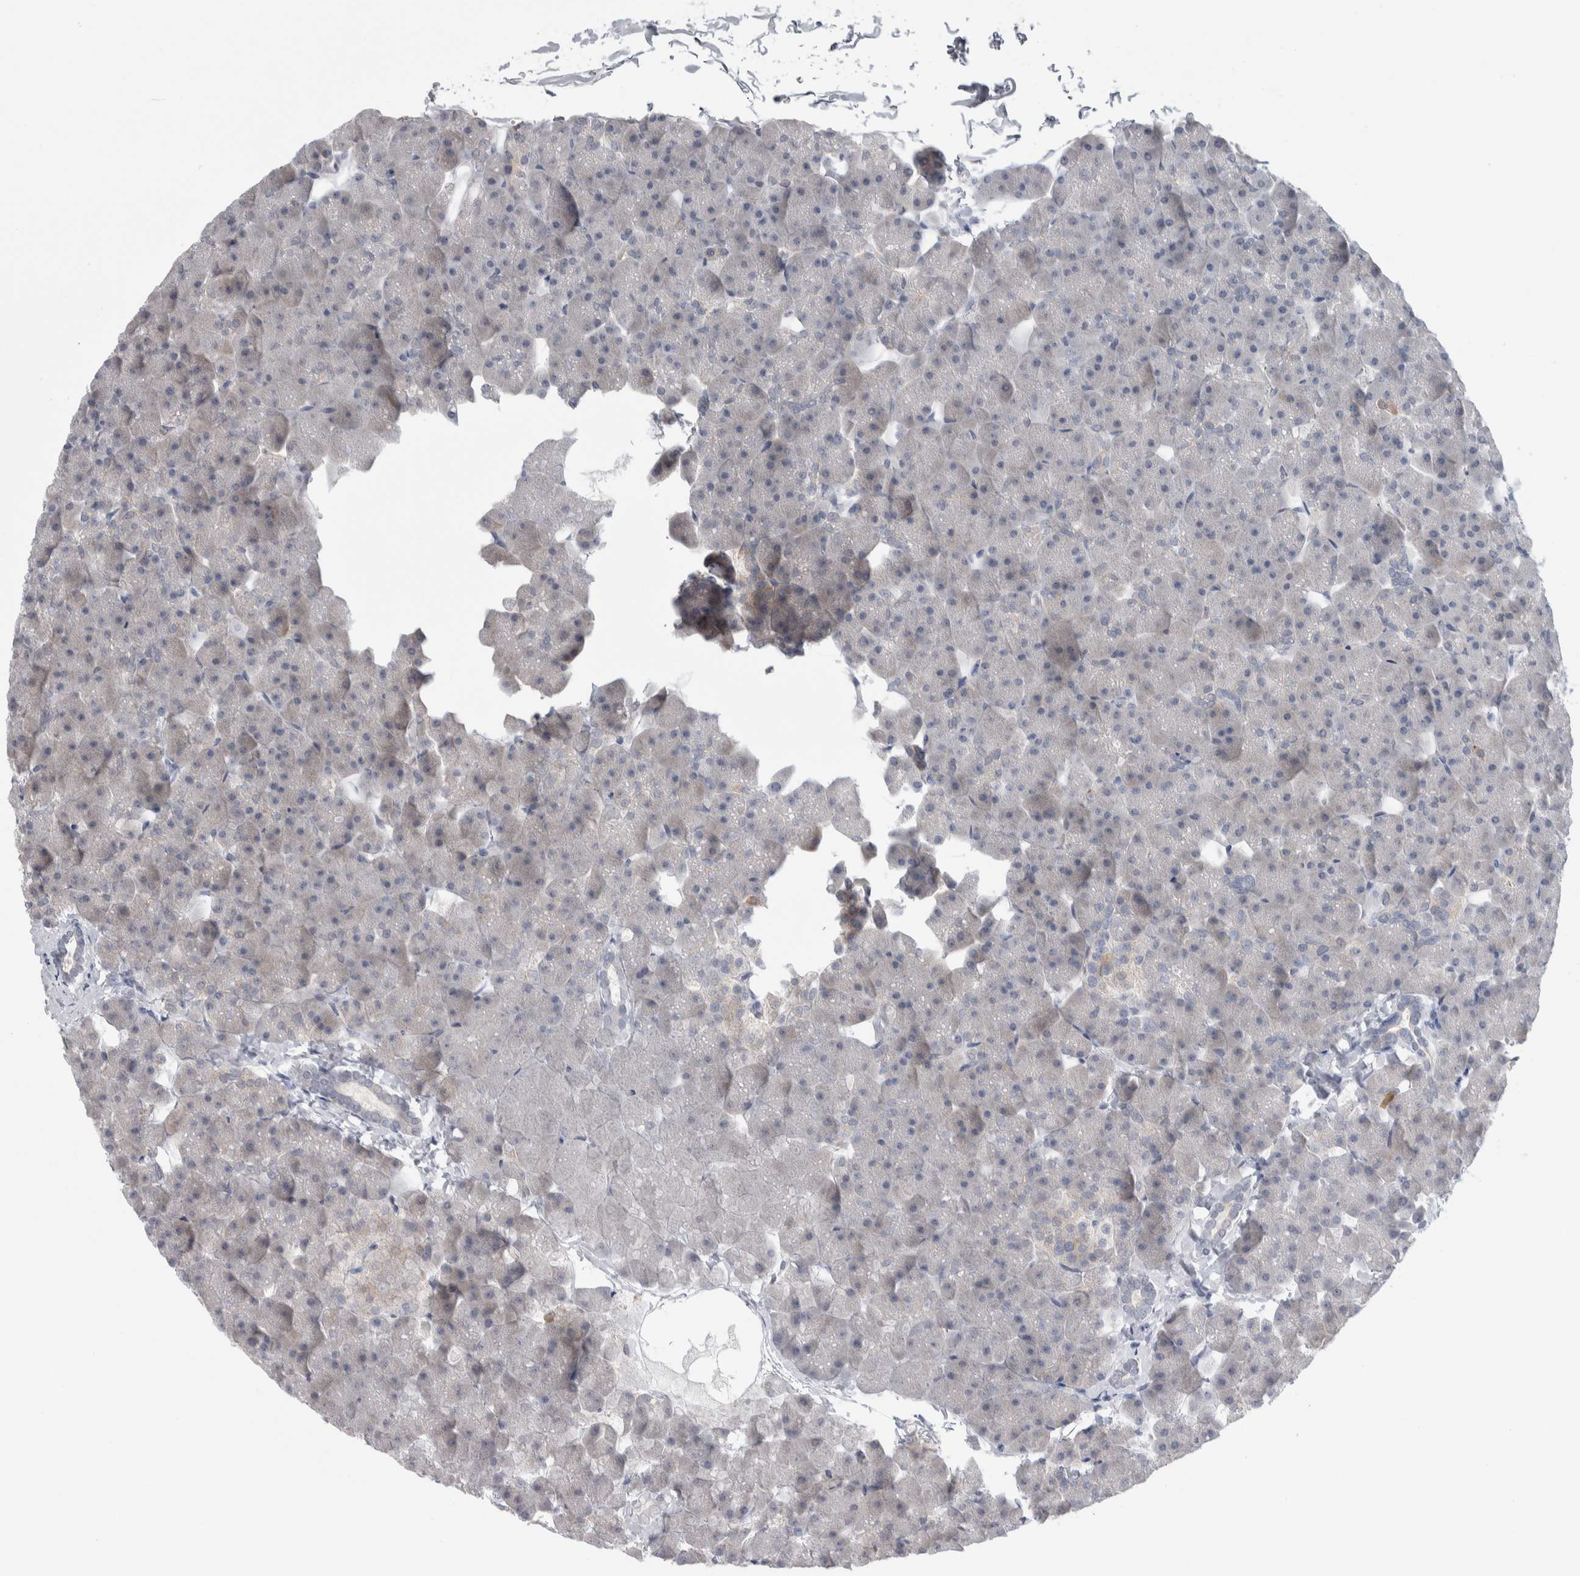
{"staining": {"intensity": "weak", "quantity": "<25%", "location": "cytoplasmic/membranous"}, "tissue": "pancreas", "cell_type": "Exocrine glandular cells", "image_type": "normal", "snomed": [{"axis": "morphology", "description": "Normal tissue, NOS"}, {"axis": "topography", "description": "Pancreas"}], "caption": "DAB (3,3'-diaminobenzidine) immunohistochemical staining of benign pancreas exhibits no significant staining in exocrine glandular cells.", "gene": "HTATIP2", "patient": {"sex": "male", "age": 35}}